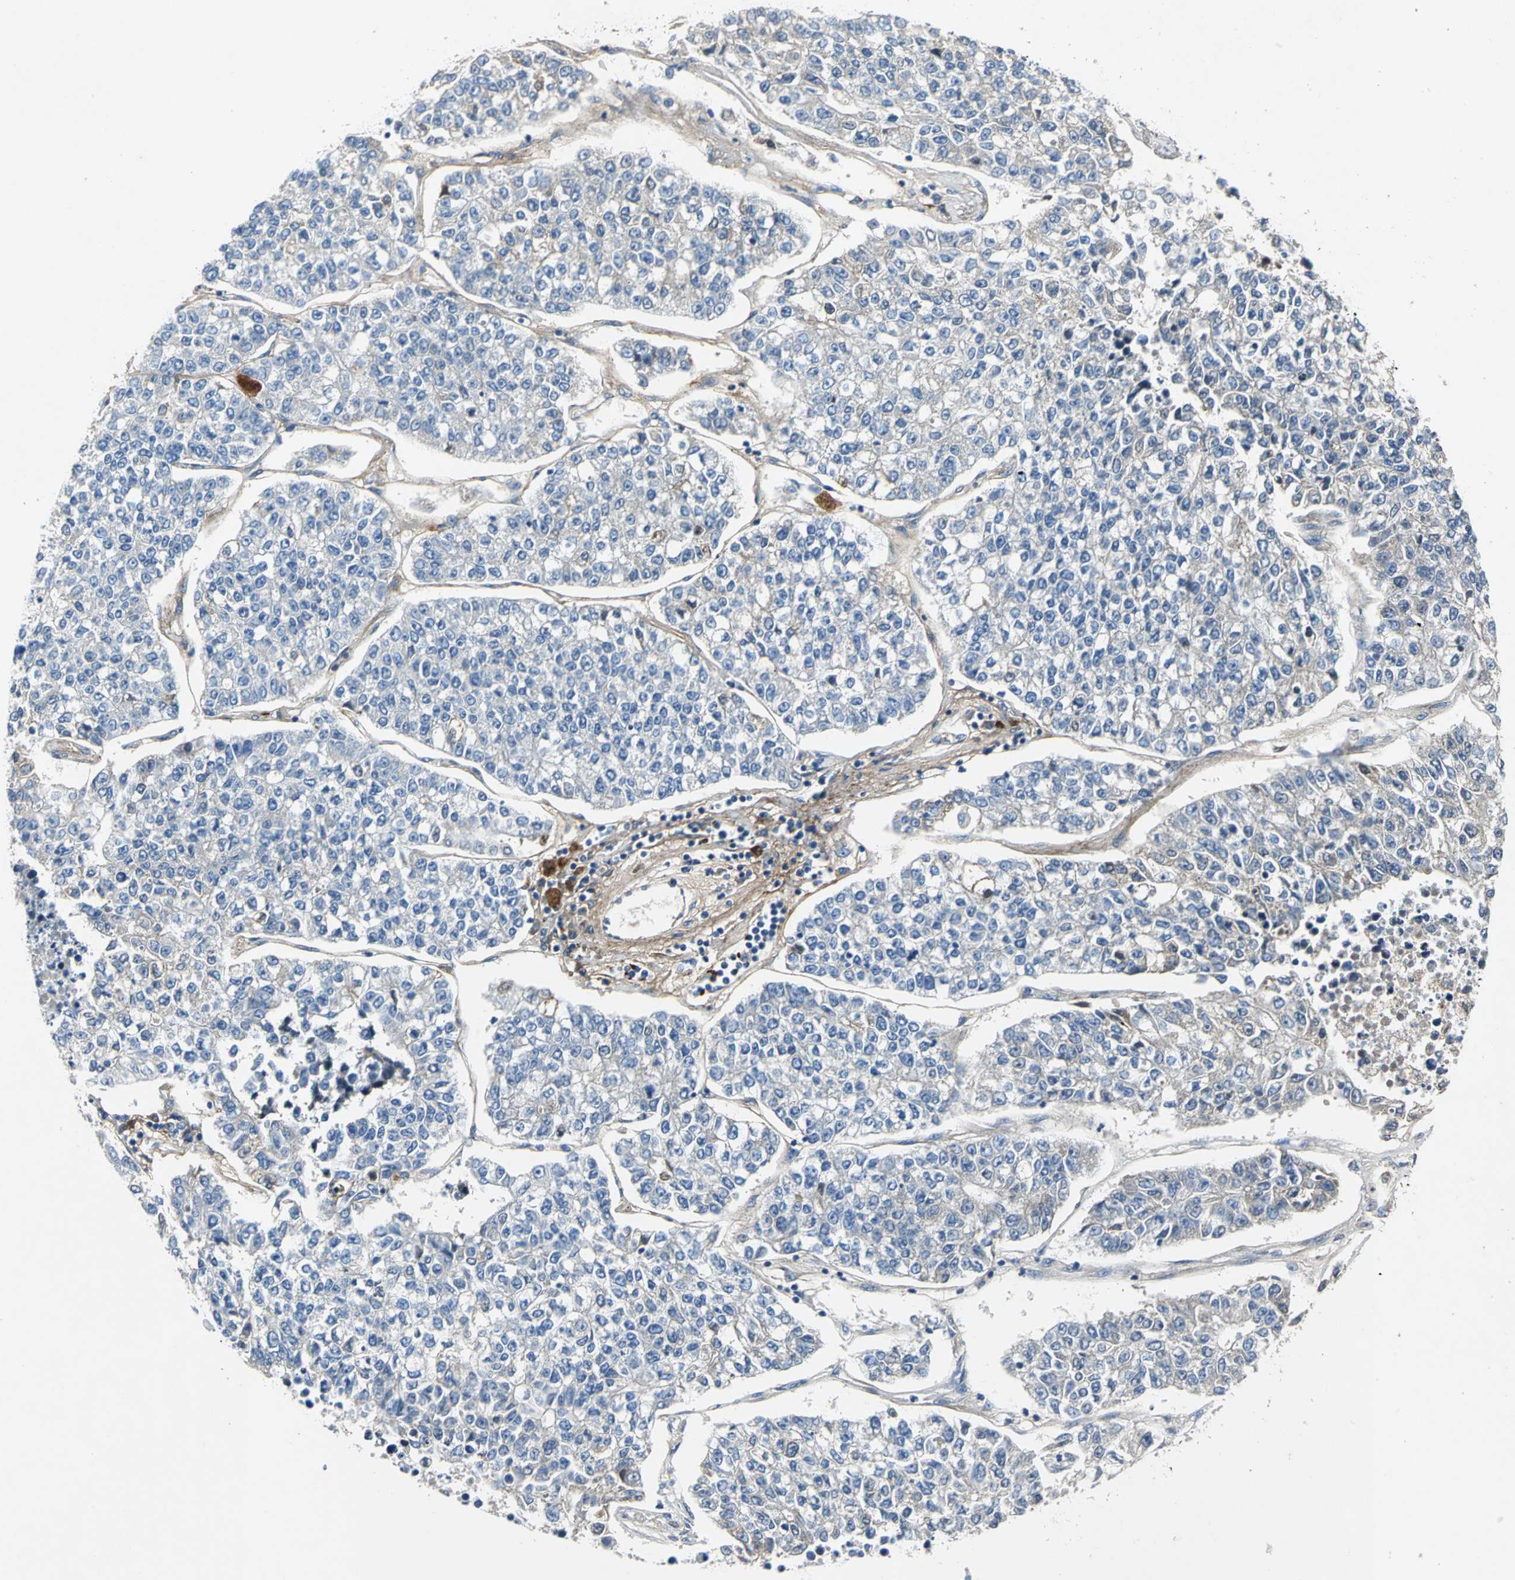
{"staining": {"intensity": "negative", "quantity": "none", "location": "none"}, "tissue": "lung cancer", "cell_type": "Tumor cells", "image_type": "cancer", "snomed": [{"axis": "morphology", "description": "Adenocarcinoma, NOS"}, {"axis": "topography", "description": "Lung"}], "caption": "This is an IHC photomicrograph of human adenocarcinoma (lung). There is no staining in tumor cells.", "gene": "EFNB3", "patient": {"sex": "male", "age": 49}}